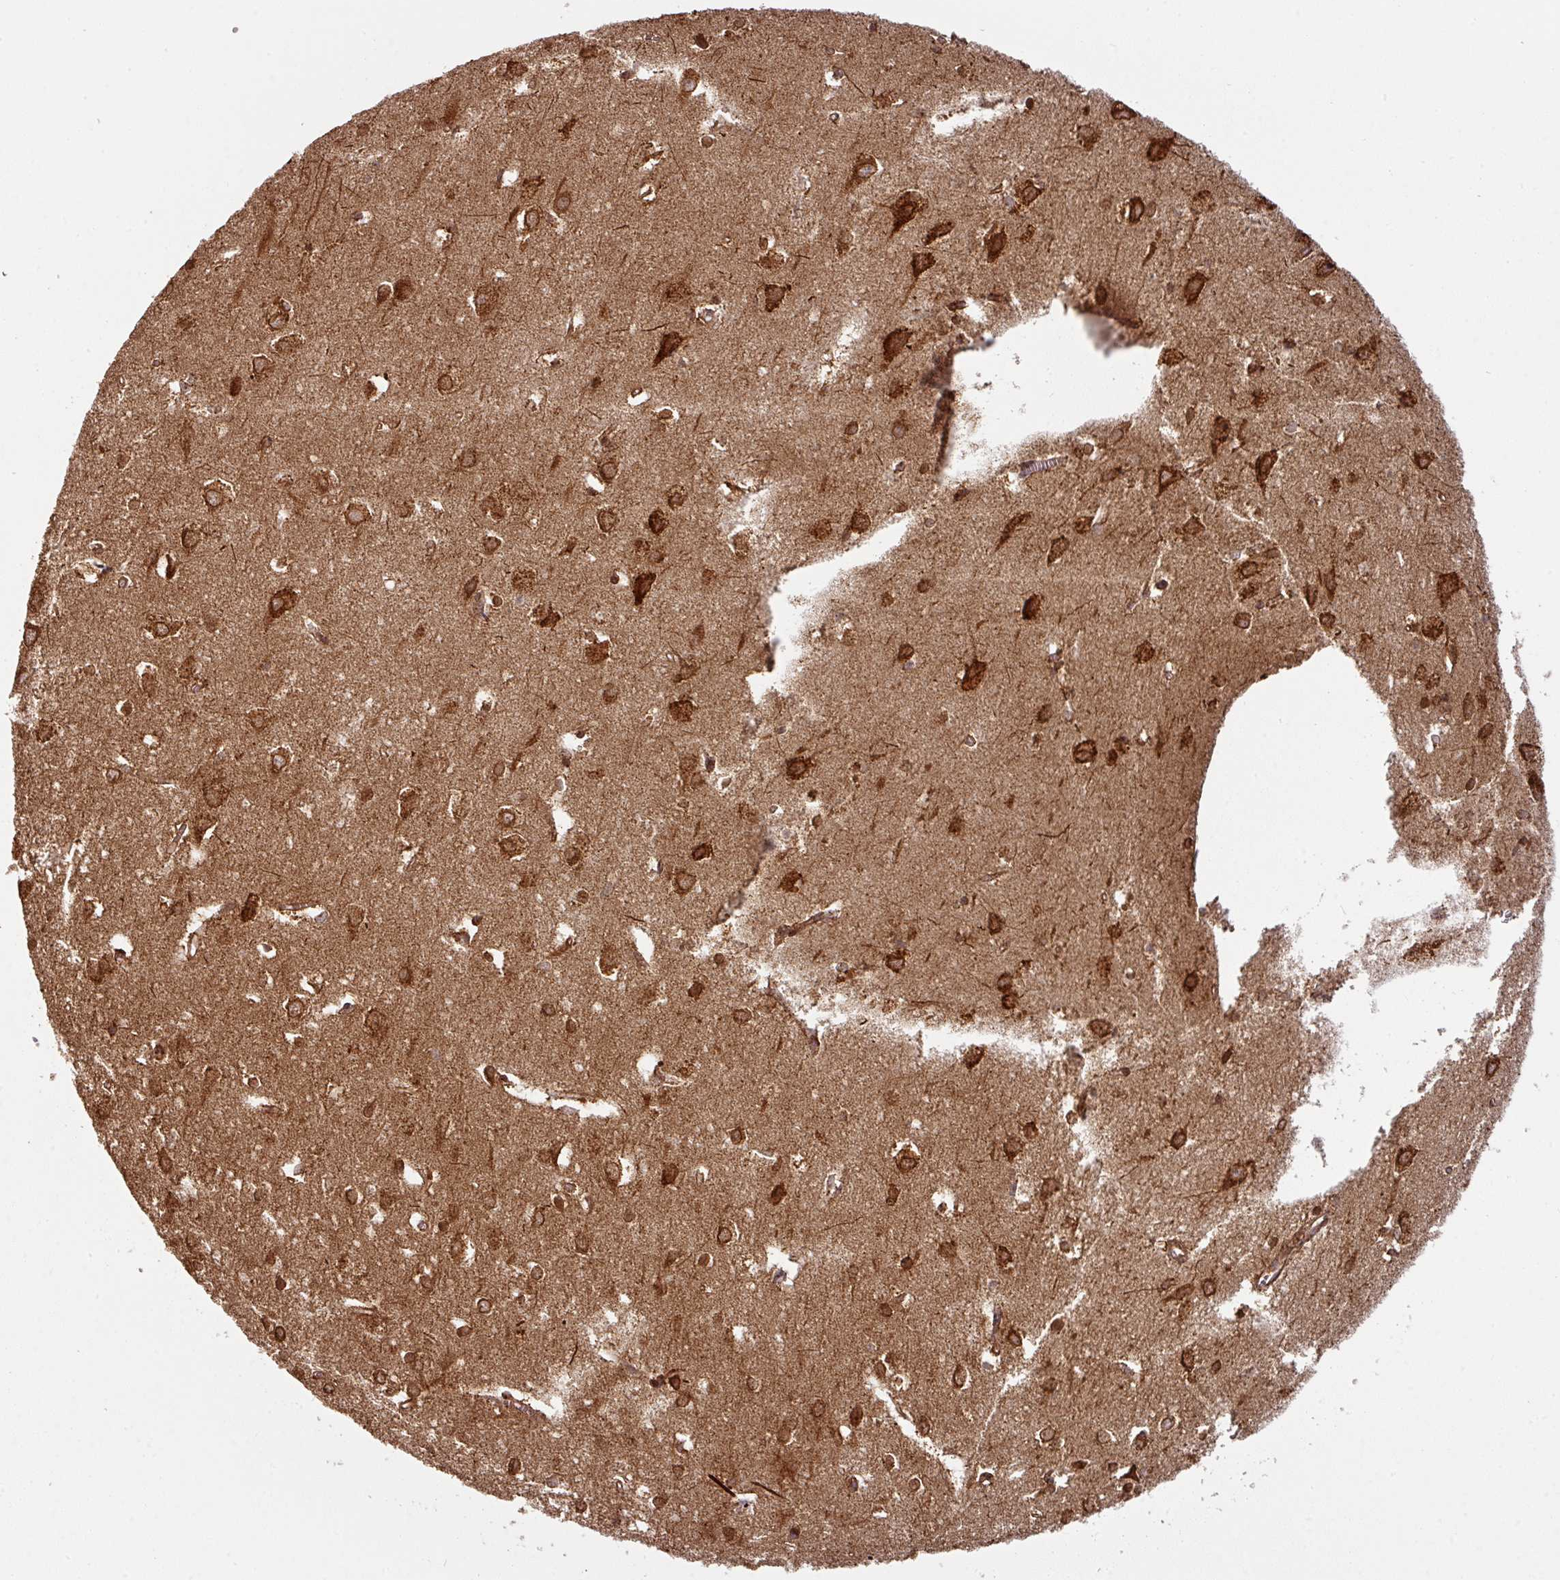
{"staining": {"intensity": "strong", "quantity": ">75%", "location": "cytoplasmic/membranous"}, "tissue": "cerebral cortex", "cell_type": "Endothelial cells", "image_type": "normal", "snomed": [{"axis": "morphology", "description": "Normal tissue, NOS"}, {"axis": "topography", "description": "Cerebral cortex"}], "caption": "Brown immunohistochemical staining in benign cerebral cortex shows strong cytoplasmic/membranous expression in approximately >75% of endothelial cells. The protein of interest is shown in brown color, while the nuclei are stained blue.", "gene": "TRAP1", "patient": {"sex": "male", "age": 70}}